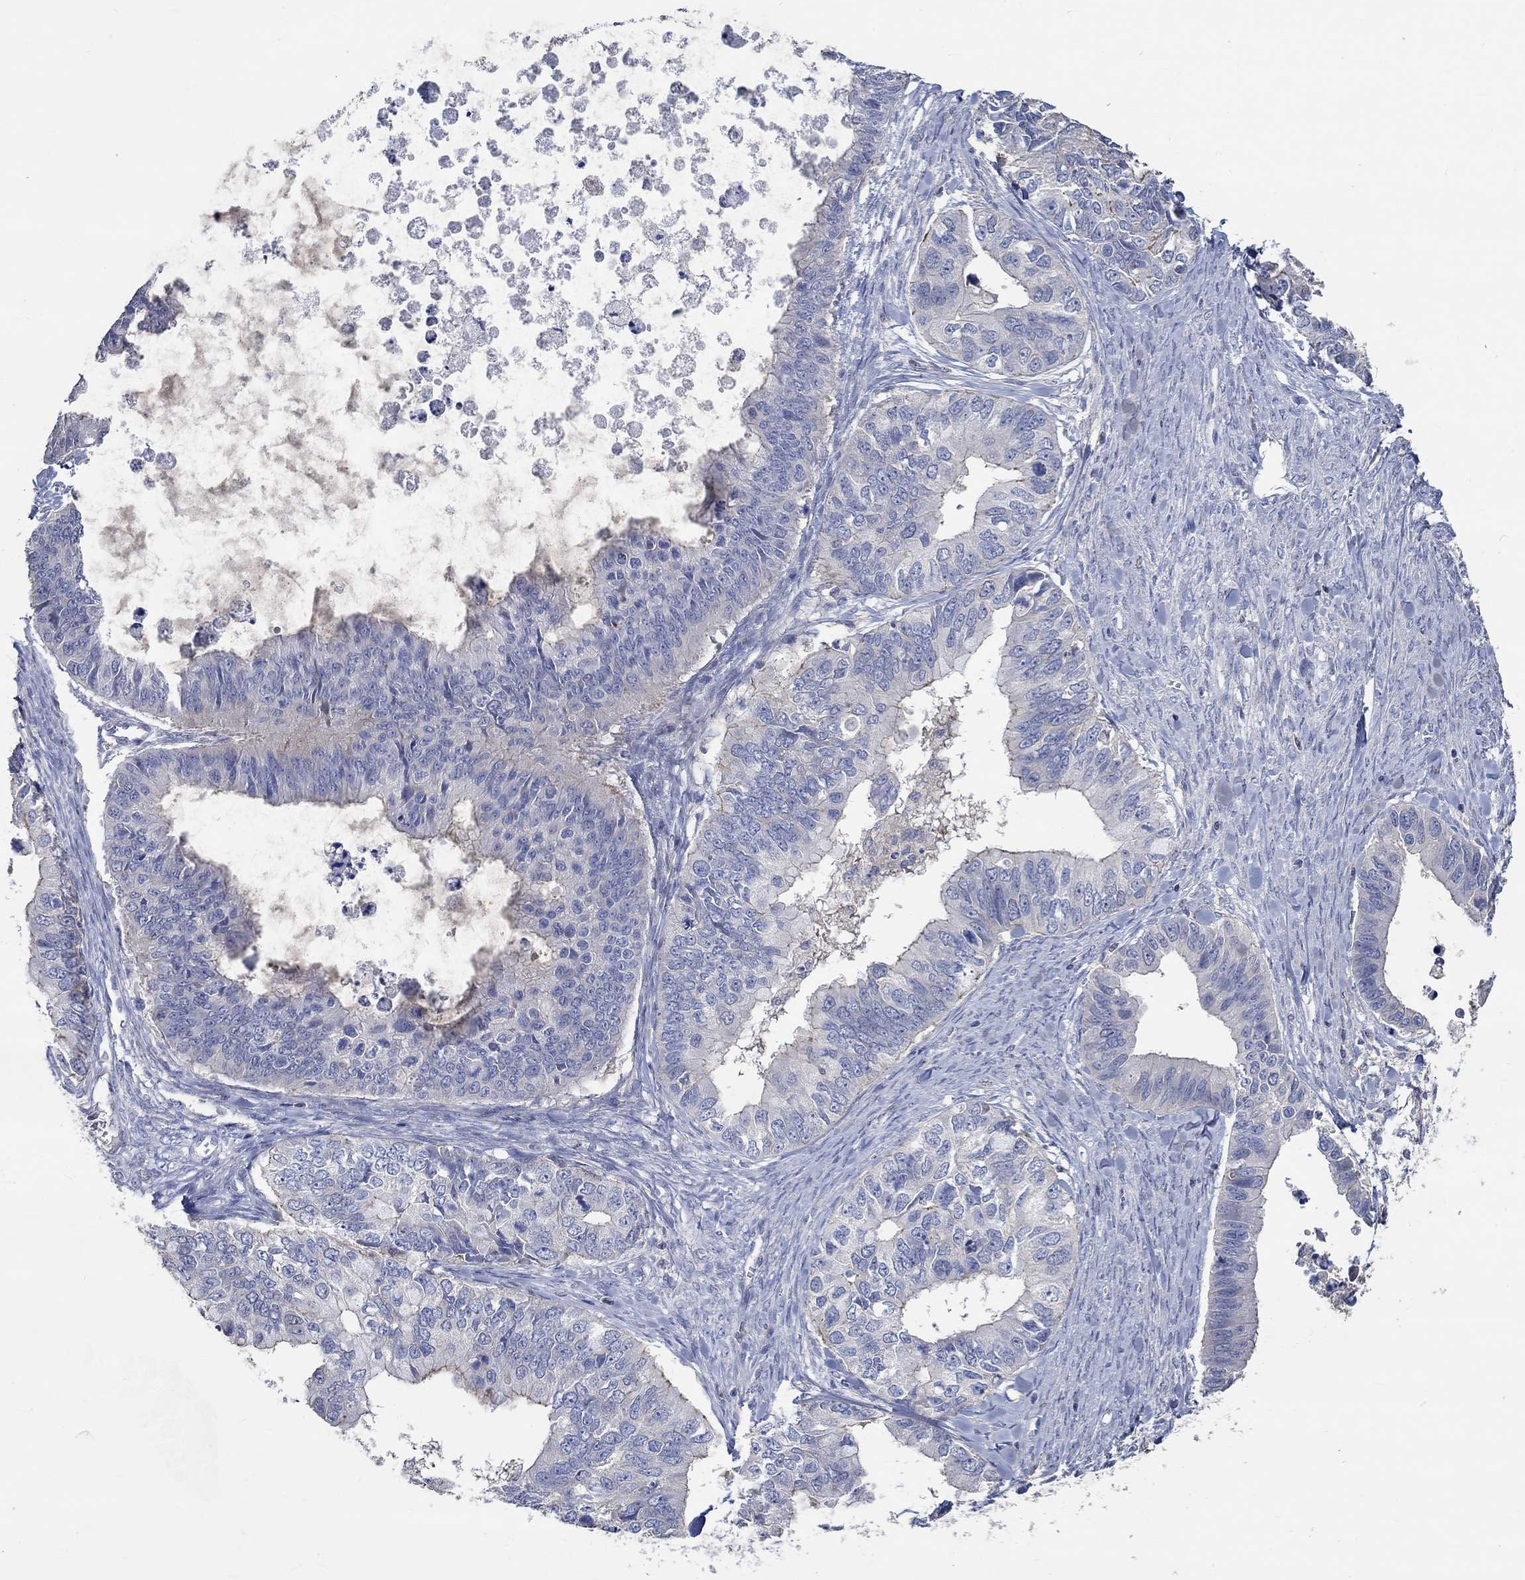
{"staining": {"intensity": "moderate", "quantity": "<25%", "location": "cytoplasmic/membranous"}, "tissue": "ovarian cancer", "cell_type": "Tumor cells", "image_type": "cancer", "snomed": [{"axis": "morphology", "description": "Cystadenocarcinoma, mucinous, NOS"}, {"axis": "topography", "description": "Ovary"}], "caption": "Ovarian mucinous cystadenocarcinoma stained for a protein (brown) demonstrates moderate cytoplasmic/membranous positive expression in about <25% of tumor cells.", "gene": "TNFAIP8L3", "patient": {"sex": "female", "age": 76}}